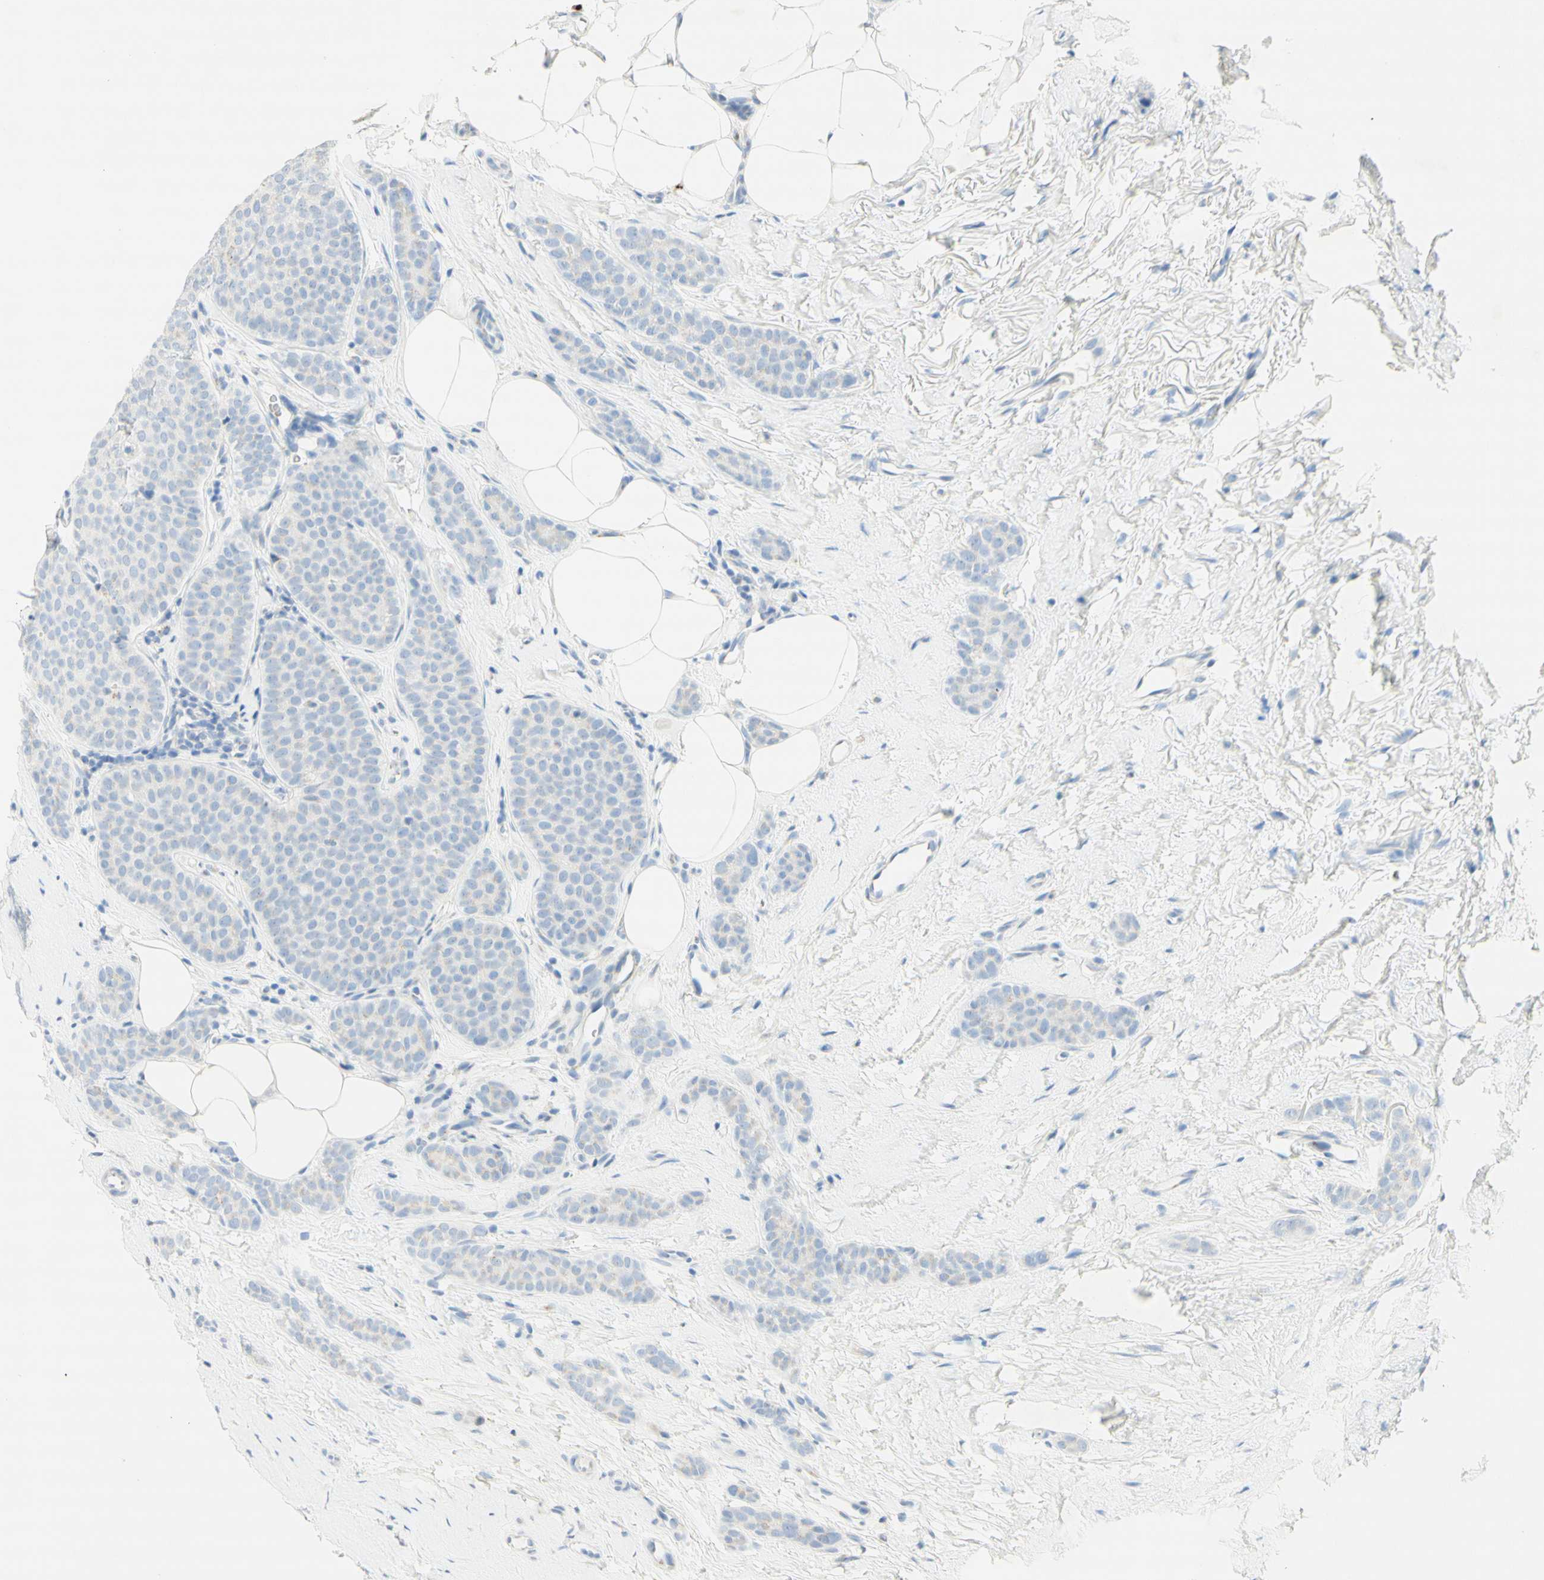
{"staining": {"intensity": "weak", "quantity": "<25%", "location": "cytoplasmic/membranous"}, "tissue": "breast cancer", "cell_type": "Tumor cells", "image_type": "cancer", "snomed": [{"axis": "morphology", "description": "Lobular carcinoma"}, {"axis": "topography", "description": "Skin"}, {"axis": "topography", "description": "Breast"}], "caption": "Immunohistochemical staining of lobular carcinoma (breast) shows no significant expression in tumor cells.", "gene": "MANEA", "patient": {"sex": "female", "age": 46}}